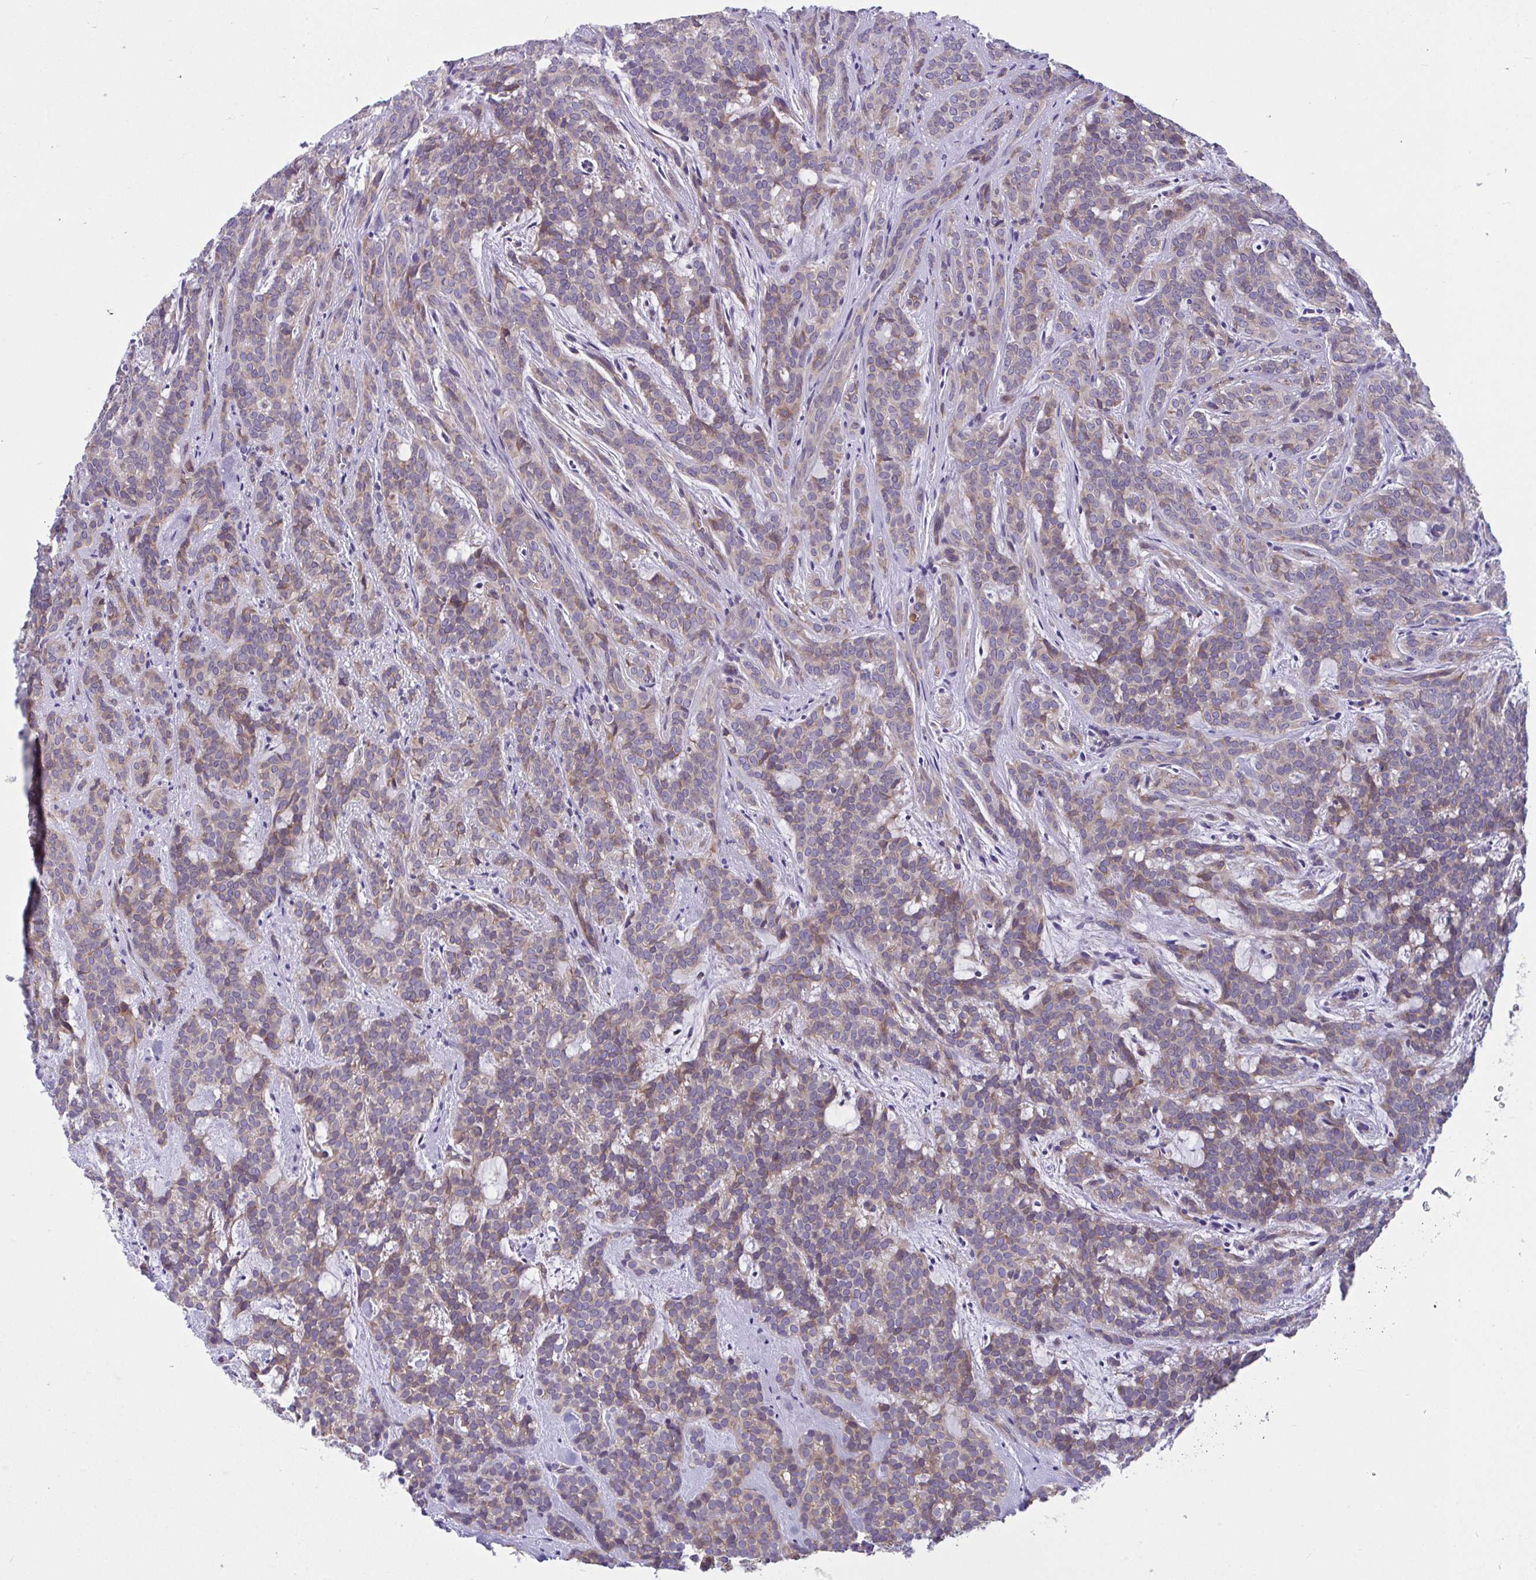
{"staining": {"intensity": "weak", "quantity": "25%-75%", "location": "cytoplasmic/membranous"}, "tissue": "head and neck cancer", "cell_type": "Tumor cells", "image_type": "cancer", "snomed": [{"axis": "morphology", "description": "Normal tissue, NOS"}, {"axis": "morphology", "description": "Adenocarcinoma, NOS"}, {"axis": "topography", "description": "Oral tissue"}, {"axis": "topography", "description": "Head-Neck"}], "caption": "IHC (DAB) staining of human adenocarcinoma (head and neck) displays weak cytoplasmic/membranous protein staining in about 25%-75% of tumor cells. IHC stains the protein of interest in brown and the nuclei are stained blue.", "gene": "WBP1", "patient": {"sex": "female", "age": 57}}